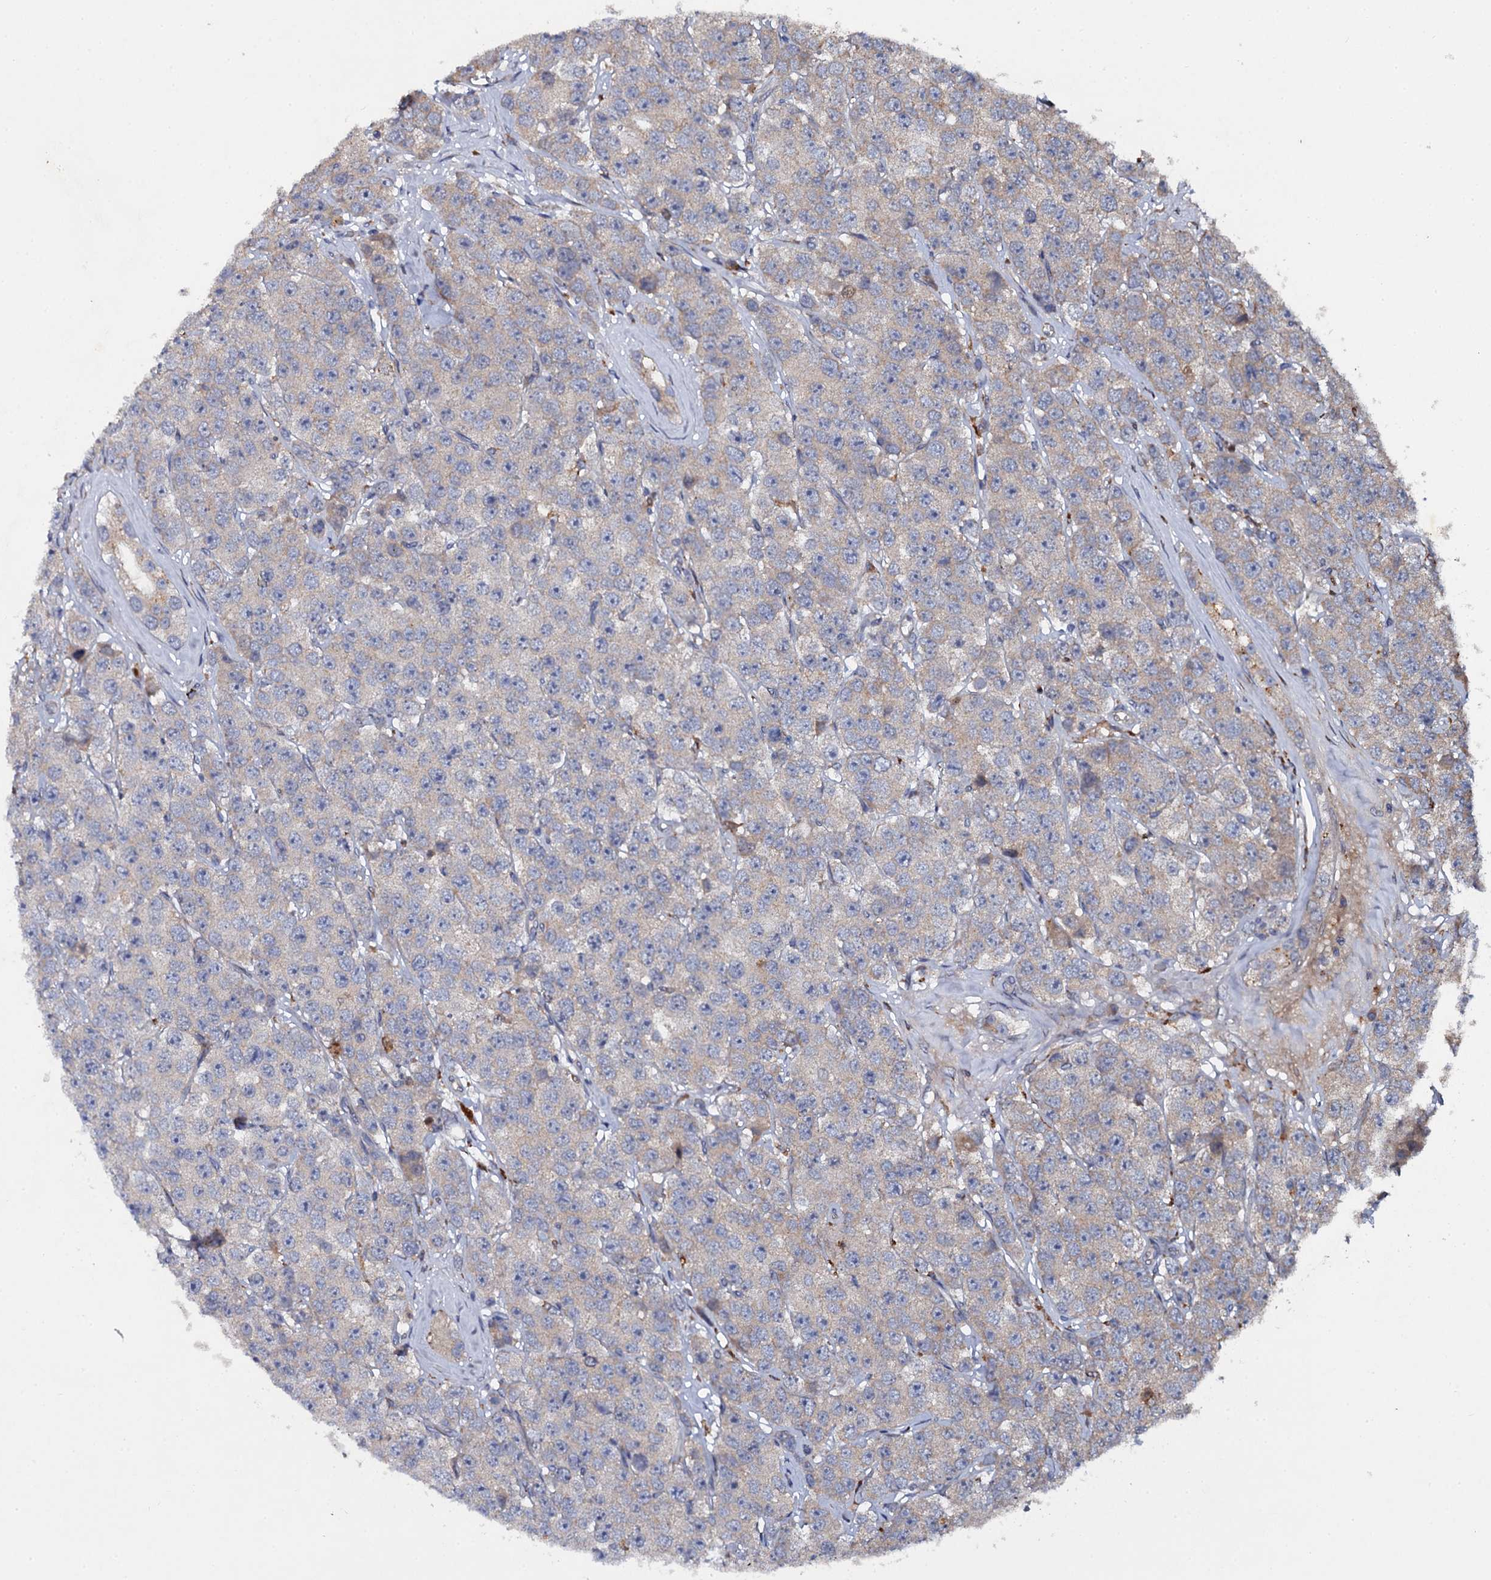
{"staining": {"intensity": "weak", "quantity": "<25%", "location": "cytoplasmic/membranous"}, "tissue": "testis cancer", "cell_type": "Tumor cells", "image_type": "cancer", "snomed": [{"axis": "morphology", "description": "Seminoma, NOS"}, {"axis": "topography", "description": "Testis"}], "caption": "Tumor cells show no significant positivity in testis seminoma.", "gene": "LRRC28", "patient": {"sex": "male", "age": 28}}